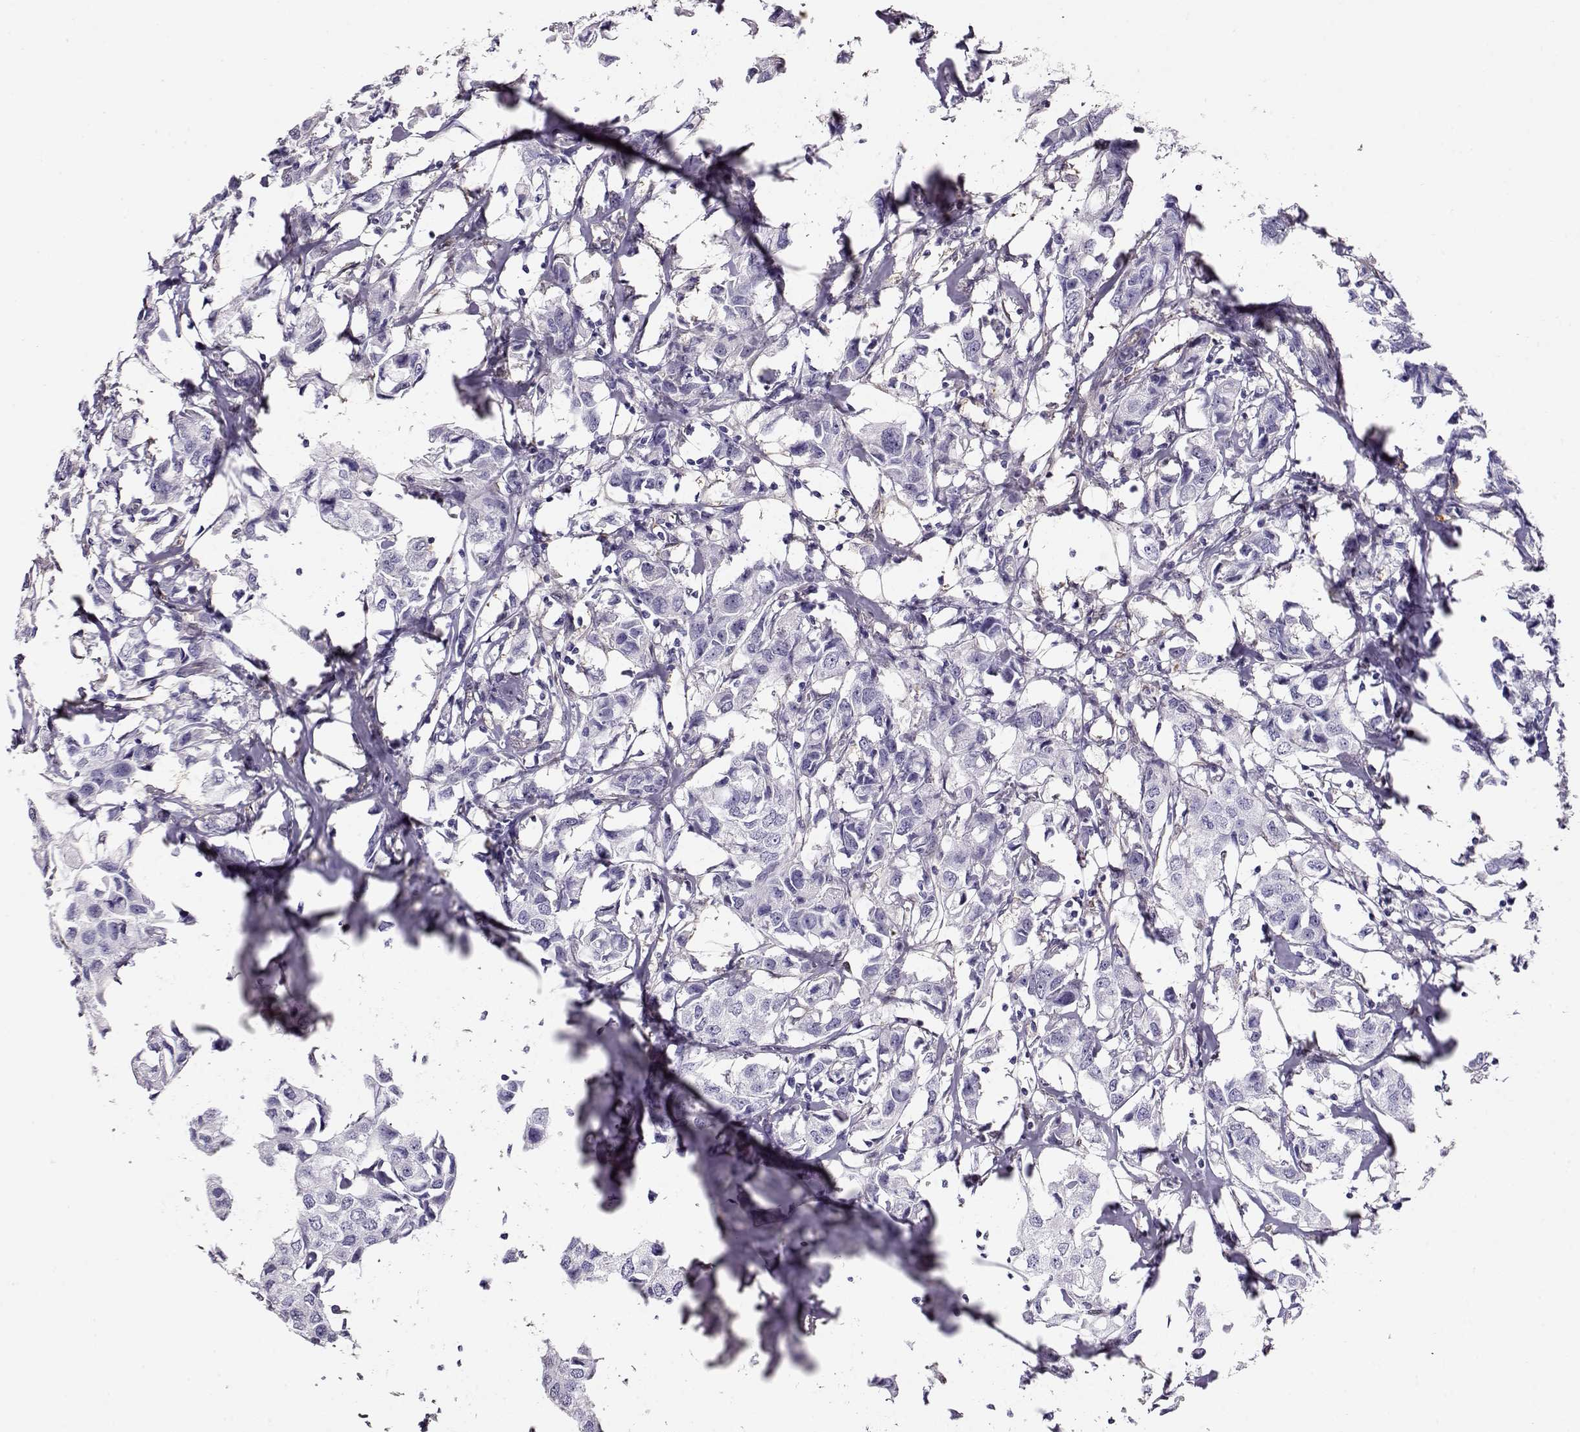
{"staining": {"intensity": "negative", "quantity": "none", "location": "none"}, "tissue": "breast cancer", "cell_type": "Tumor cells", "image_type": "cancer", "snomed": [{"axis": "morphology", "description": "Duct carcinoma"}, {"axis": "topography", "description": "Breast"}], "caption": "Image shows no significant protein staining in tumor cells of infiltrating ductal carcinoma (breast). (Stains: DAB immunohistochemistry with hematoxylin counter stain, Microscopy: brightfield microscopy at high magnification).", "gene": "CCR8", "patient": {"sex": "female", "age": 80}}